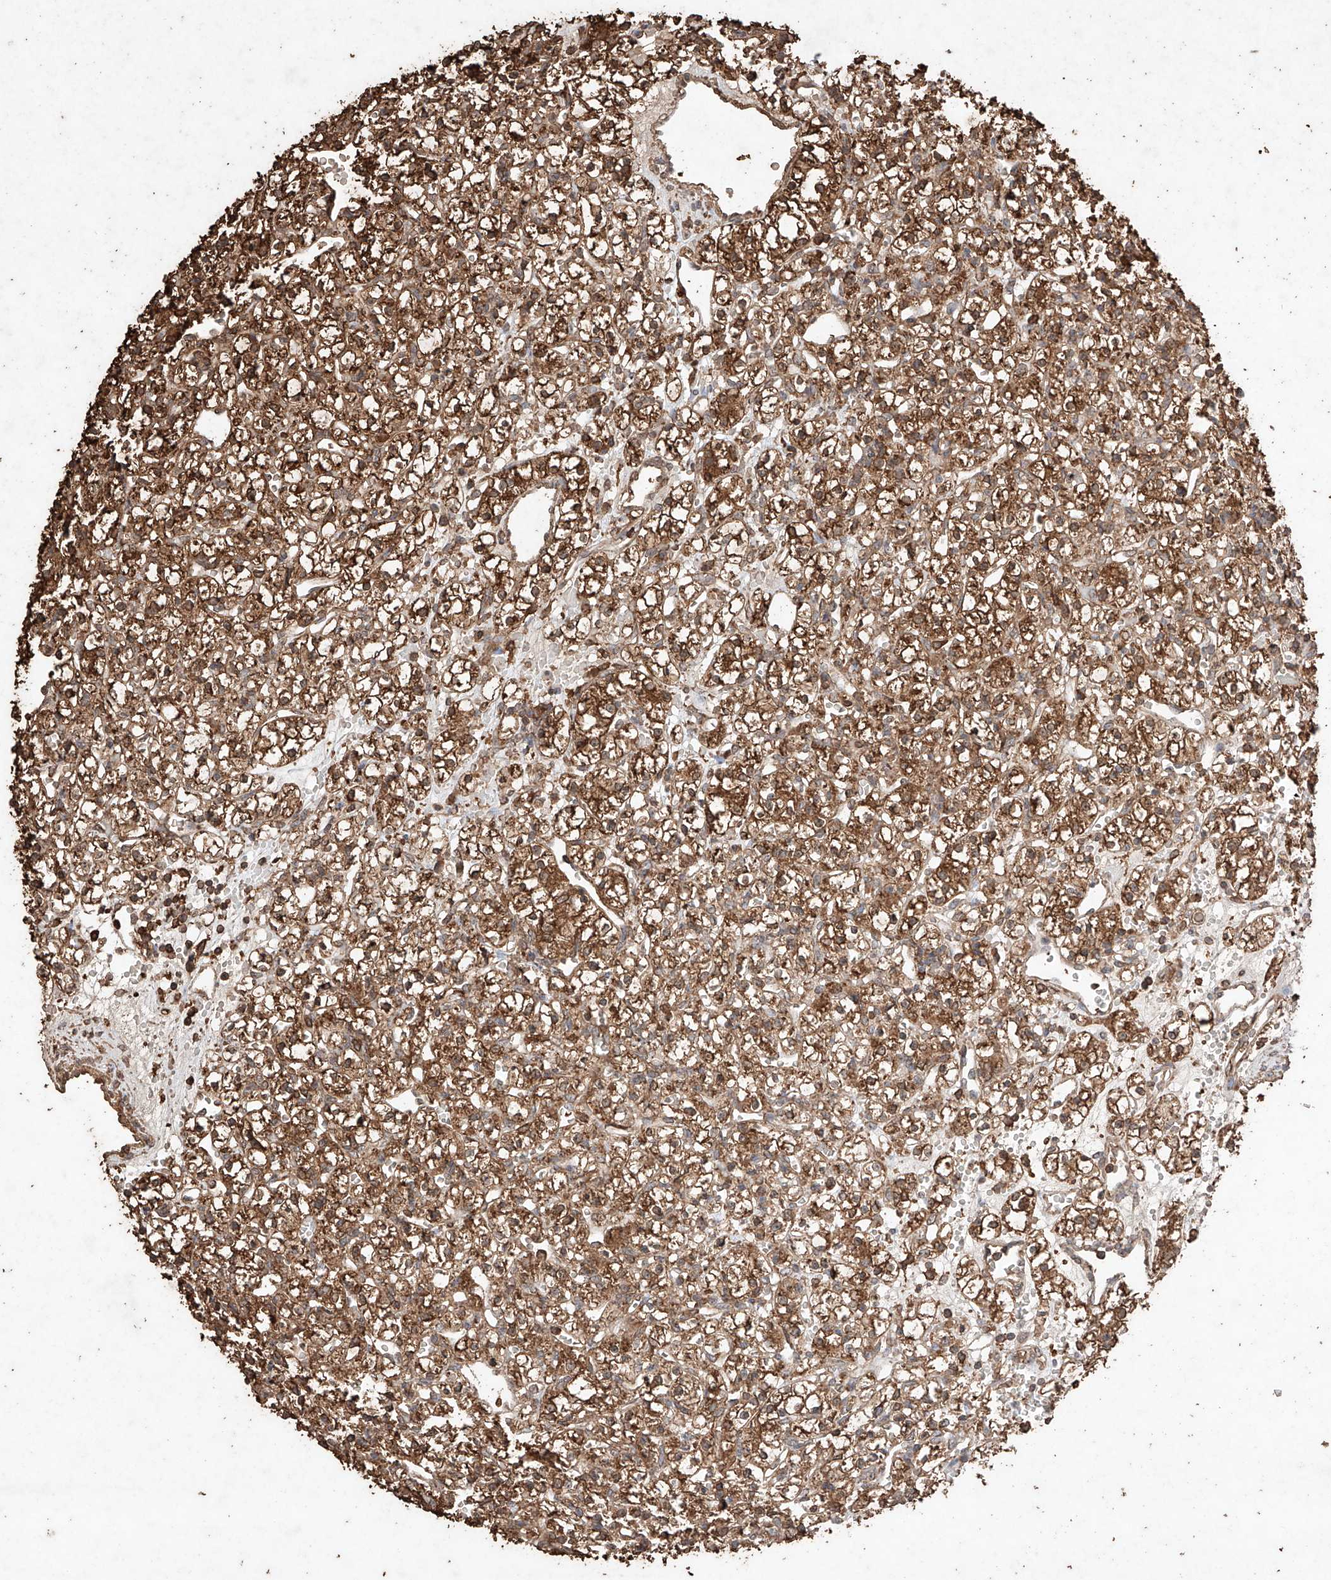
{"staining": {"intensity": "moderate", "quantity": ">75%", "location": "cytoplasmic/membranous"}, "tissue": "renal cancer", "cell_type": "Tumor cells", "image_type": "cancer", "snomed": [{"axis": "morphology", "description": "Adenocarcinoma, NOS"}, {"axis": "topography", "description": "Kidney"}], "caption": "The photomicrograph demonstrates staining of renal cancer (adenocarcinoma), revealing moderate cytoplasmic/membranous protein expression (brown color) within tumor cells.", "gene": "M6PR", "patient": {"sex": "female", "age": 59}}